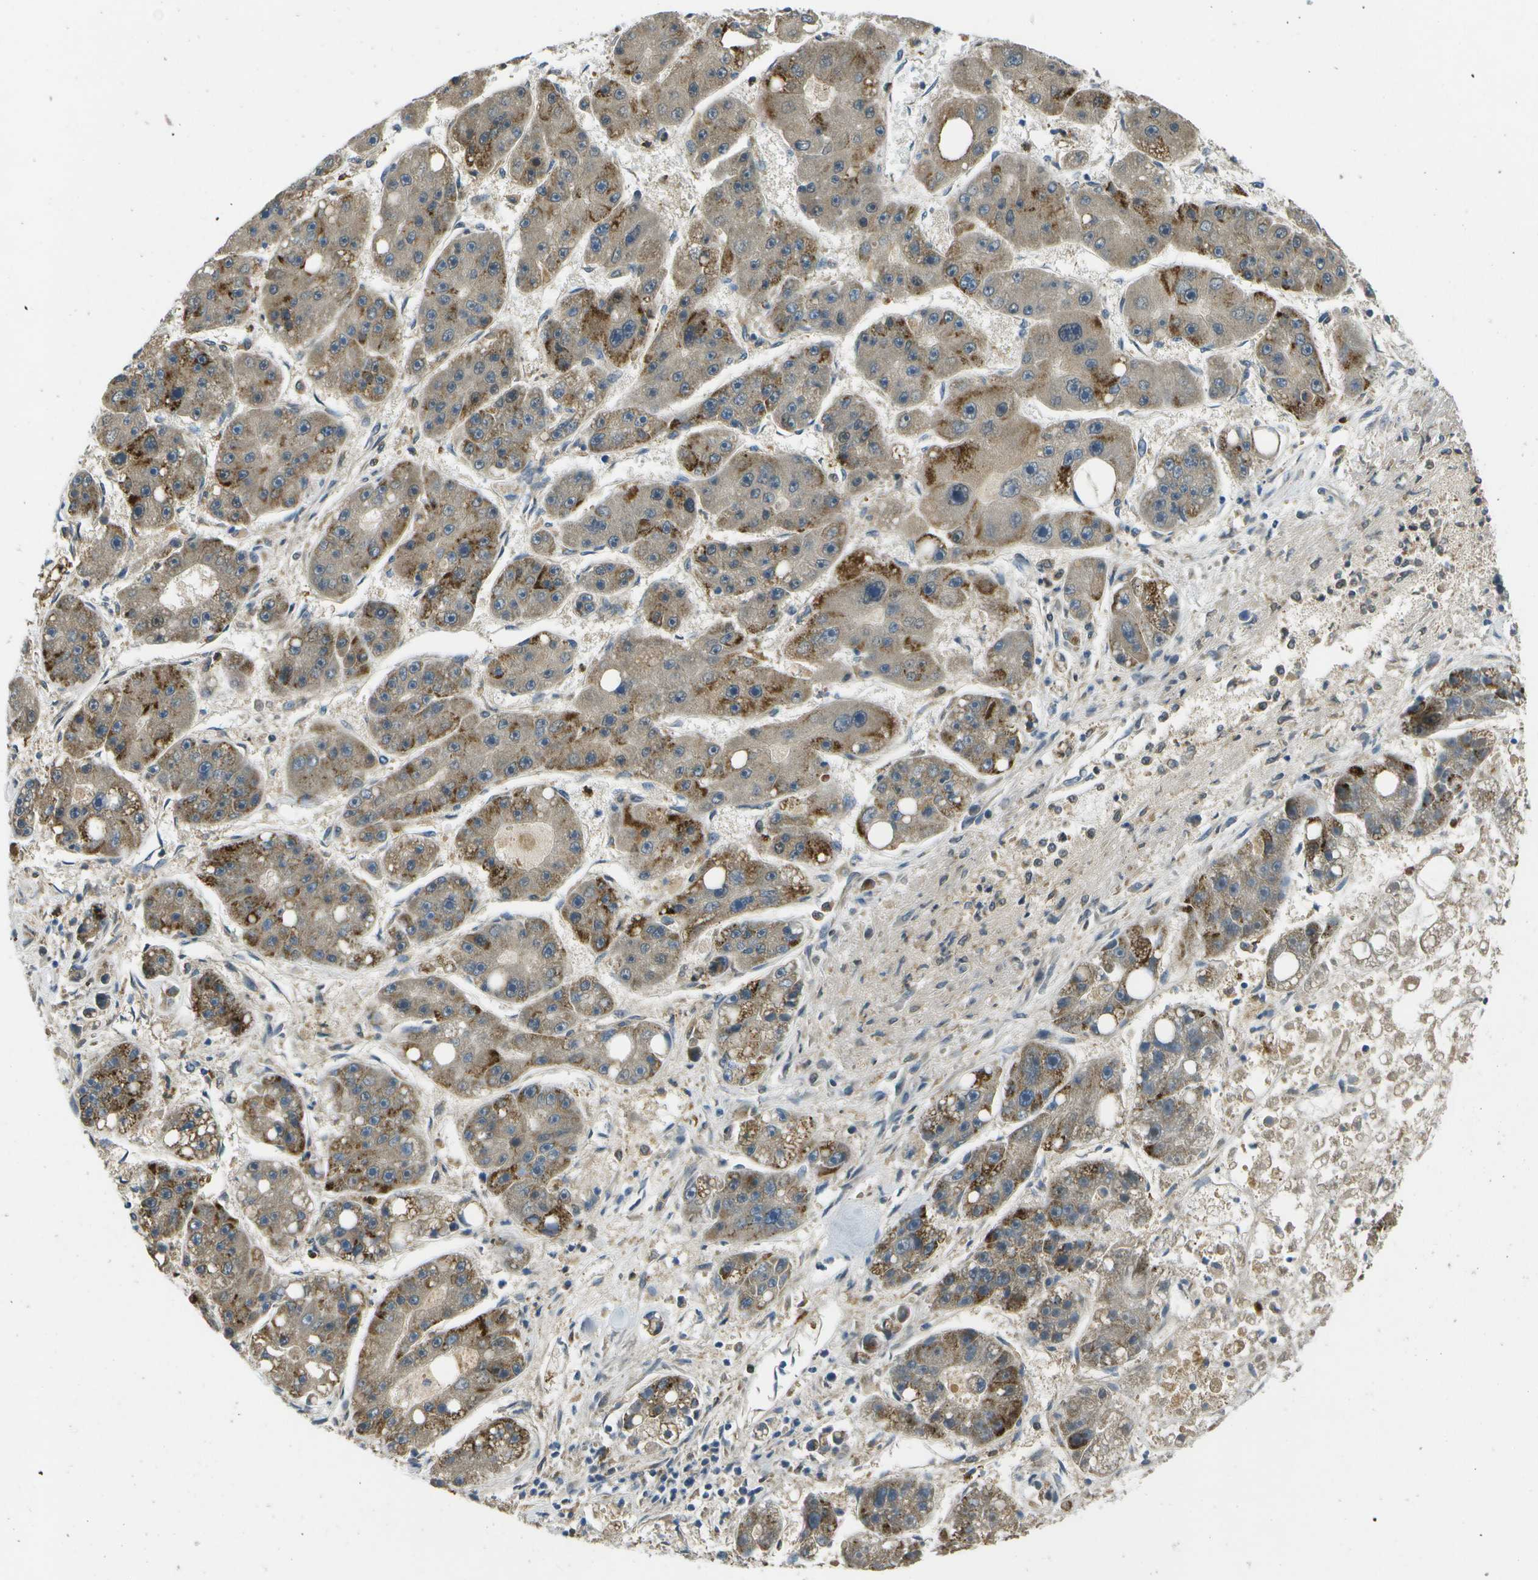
{"staining": {"intensity": "moderate", "quantity": "25%-75%", "location": "cytoplasmic/membranous"}, "tissue": "liver cancer", "cell_type": "Tumor cells", "image_type": "cancer", "snomed": [{"axis": "morphology", "description": "Carcinoma, Hepatocellular, NOS"}, {"axis": "topography", "description": "Liver"}], "caption": "IHC image of liver hepatocellular carcinoma stained for a protein (brown), which demonstrates medium levels of moderate cytoplasmic/membranous staining in approximately 25%-75% of tumor cells.", "gene": "GANC", "patient": {"sex": "female", "age": 61}}